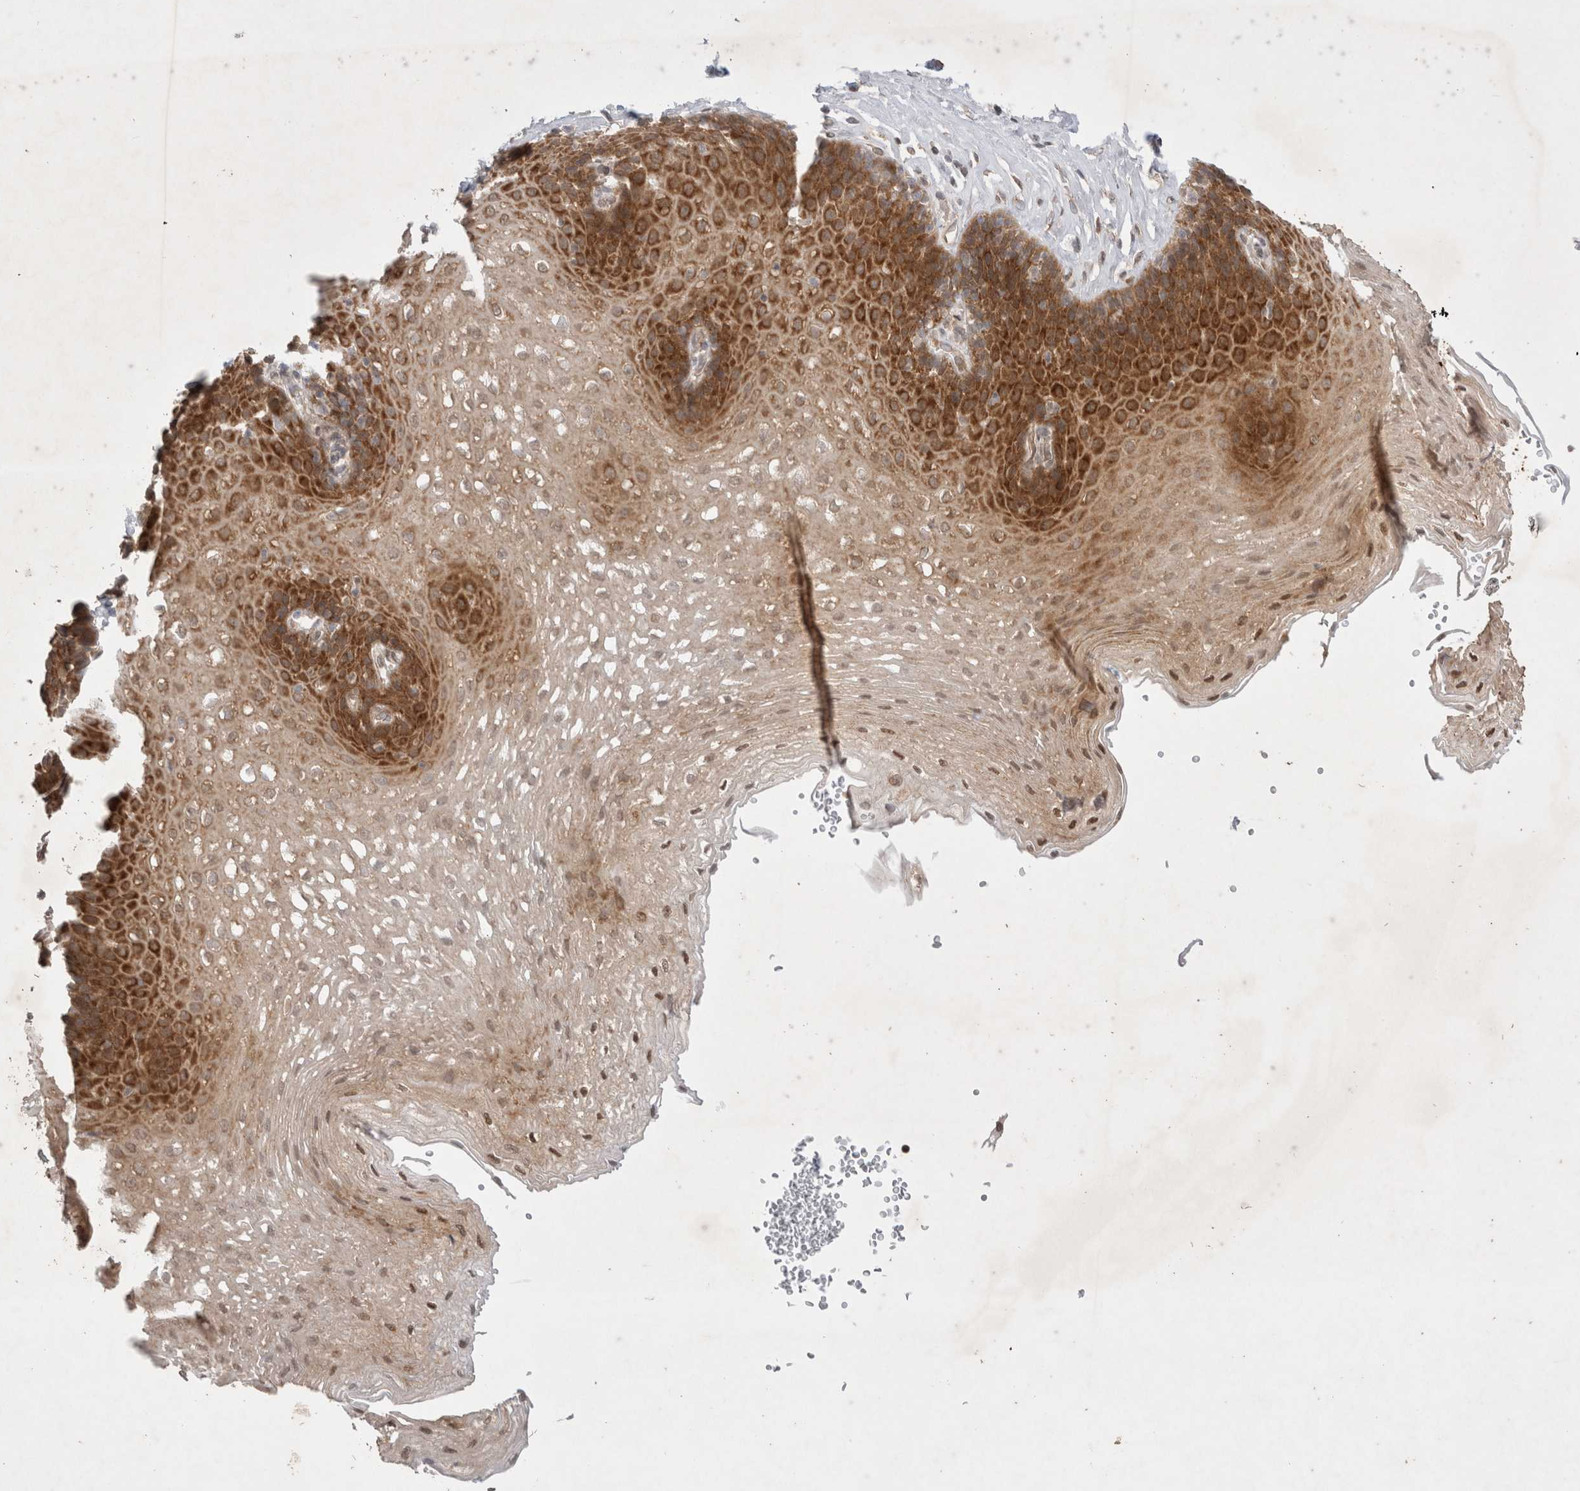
{"staining": {"intensity": "strong", "quantity": "25%-75%", "location": "cytoplasmic/membranous"}, "tissue": "esophagus", "cell_type": "Squamous epithelial cells", "image_type": "normal", "snomed": [{"axis": "morphology", "description": "Normal tissue, NOS"}, {"axis": "topography", "description": "Esophagus"}], "caption": "This micrograph shows normal esophagus stained with IHC to label a protein in brown. The cytoplasmic/membranous of squamous epithelial cells show strong positivity for the protein. Nuclei are counter-stained blue.", "gene": "WIPF2", "patient": {"sex": "female", "age": 66}}